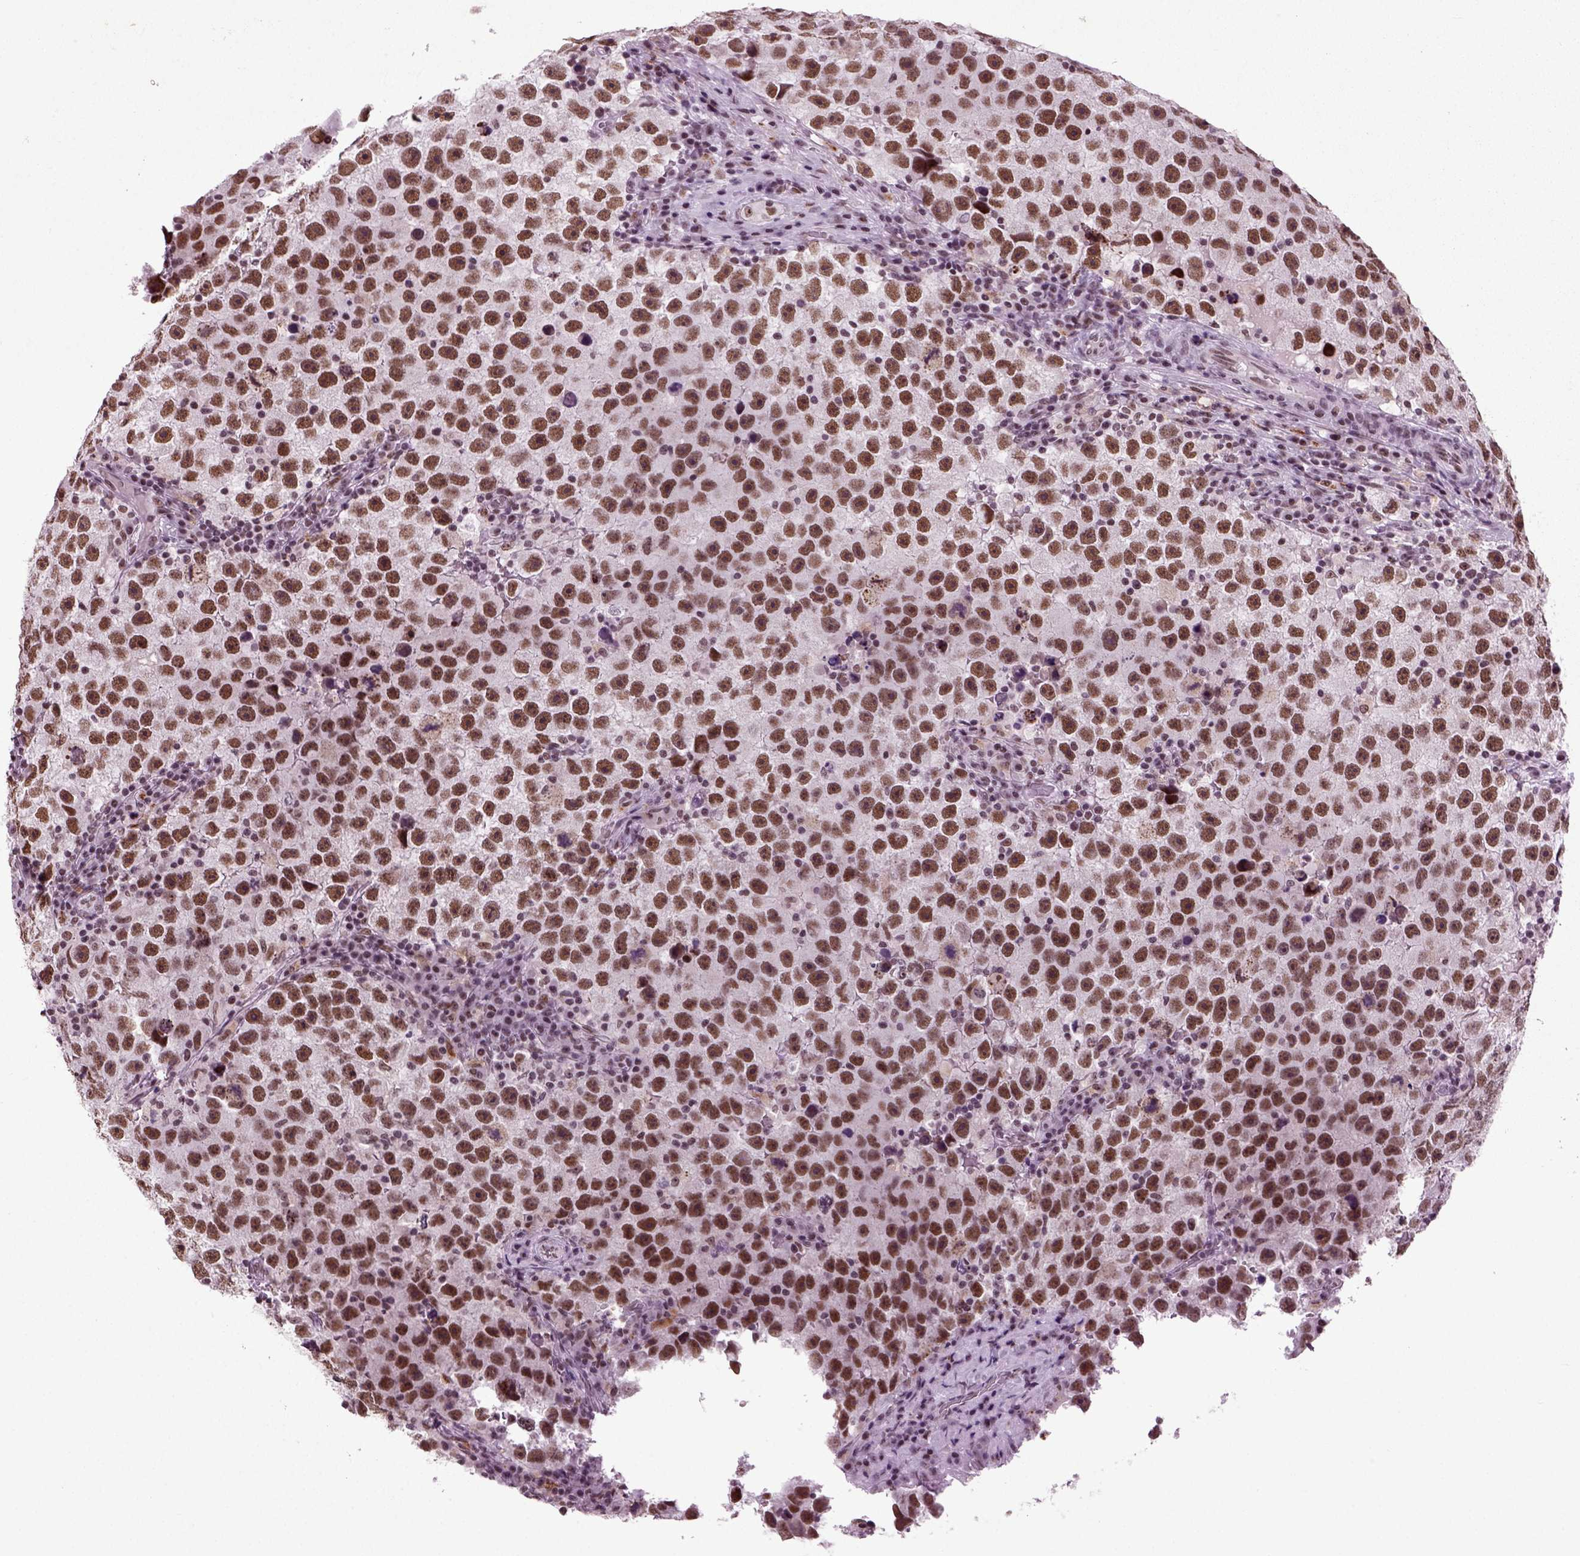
{"staining": {"intensity": "strong", "quantity": ">75%", "location": "nuclear"}, "tissue": "testis cancer", "cell_type": "Tumor cells", "image_type": "cancer", "snomed": [{"axis": "morphology", "description": "Normal tissue, NOS"}, {"axis": "morphology", "description": "Seminoma, NOS"}, {"axis": "topography", "description": "Testis"}], "caption": "High-power microscopy captured an immunohistochemistry (IHC) histopathology image of seminoma (testis), revealing strong nuclear staining in about >75% of tumor cells.", "gene": "RCOR3", "patient": {"sex": "male", "age": 31}}